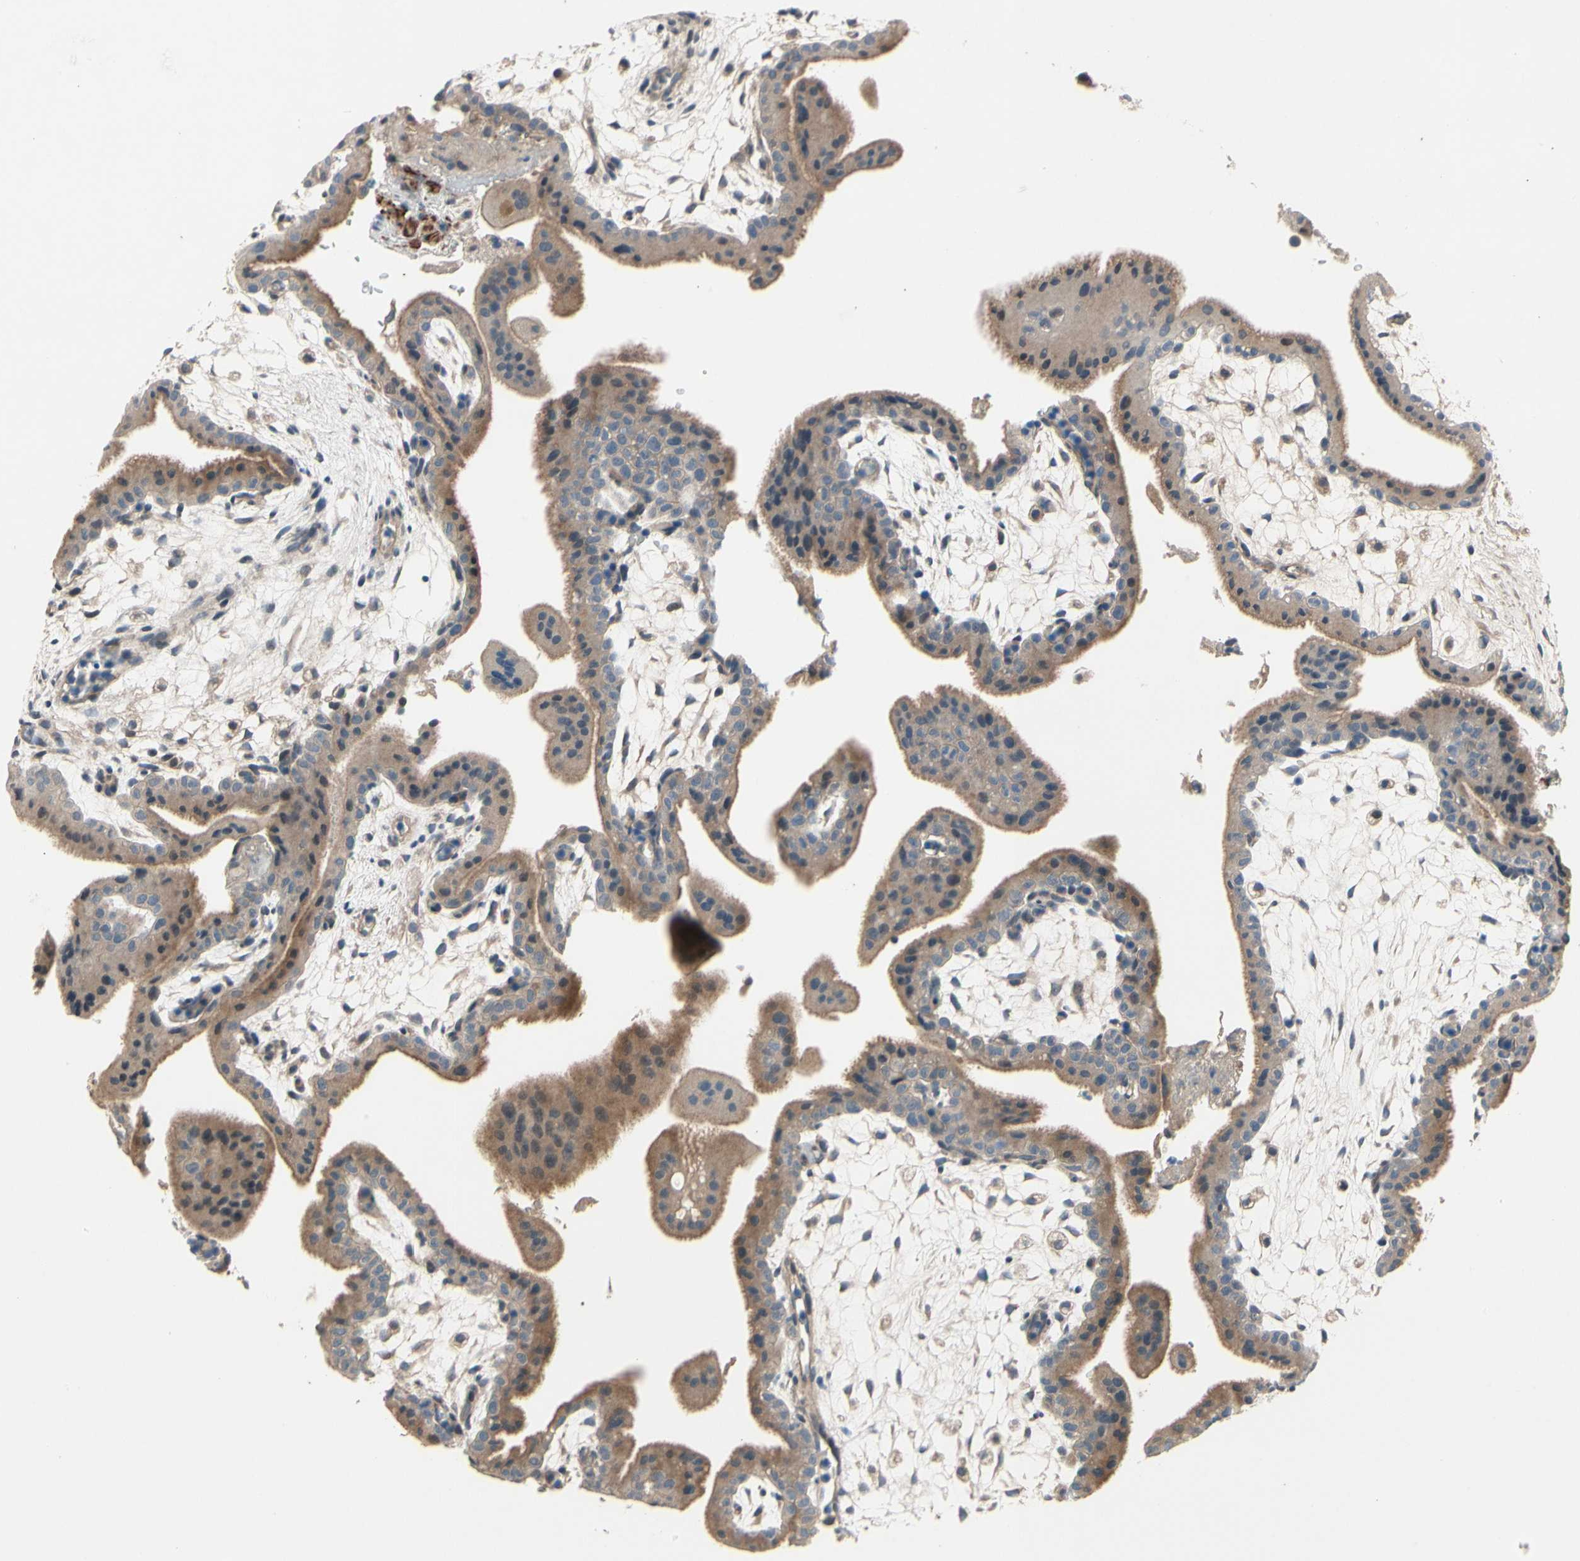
{"staining": {"intensity": "moderate", "quantity": ">75%", "location": "cytoplasmic/membranous"}, "tissue": "placenta", "cell_type": "Decidual cells", "image_type": "normal", "snomed": [{"axis": "morphology", "description": "Normal tissue, NOS"}, {"axis": "topography", "description": "Placenta"}], "caption": "A medium amount of moderate cytoplasmic/membranous expression is seen in approximately >75% of decidual cells in normal placenta. (DAB (3,3'-diaminobenzidine) IHC, brown staining for protein, blue staining for nuclei).", "gene": "ICAM5", "patient": {"sex": "female", "age": 35}}